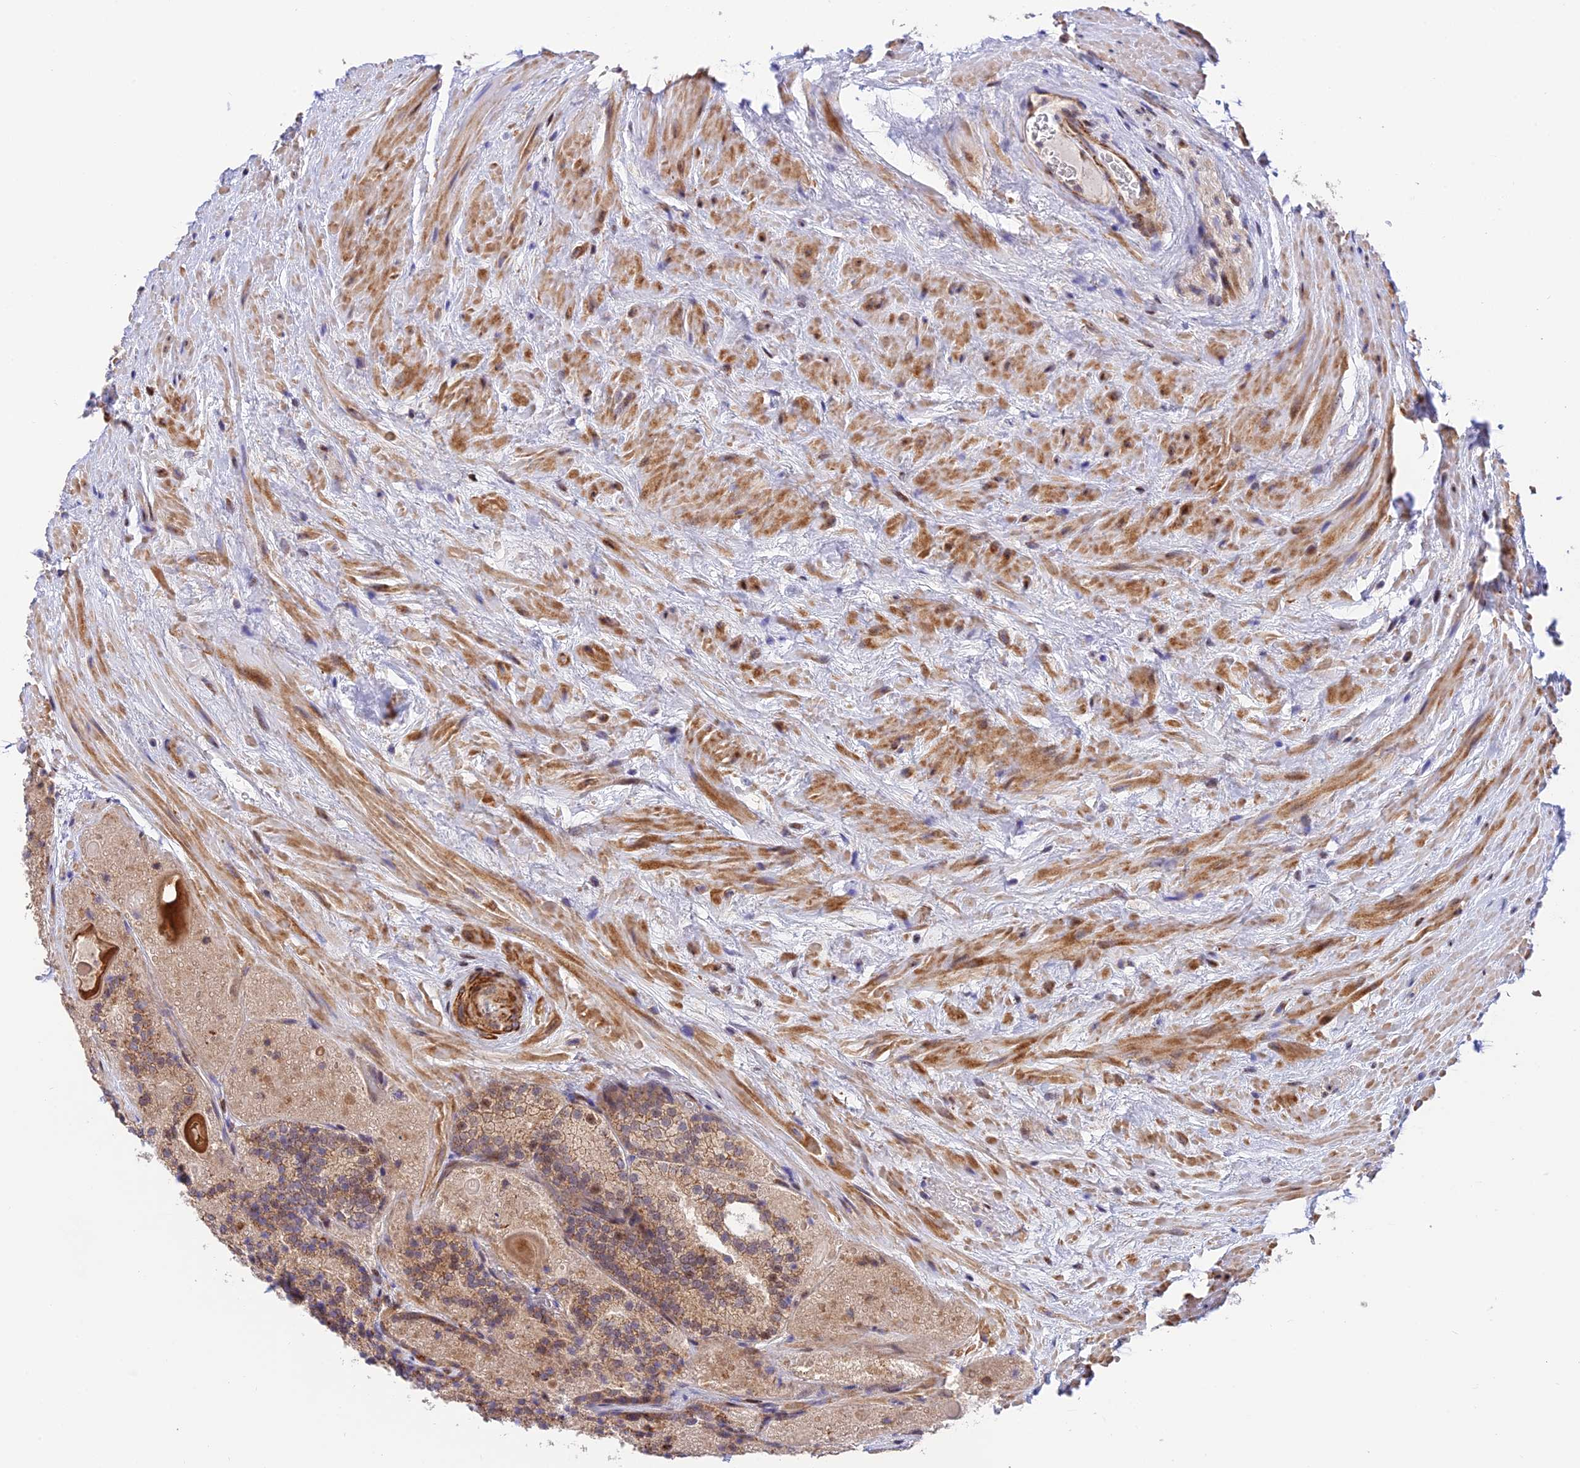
{"staining": {"intensity": "weak", "quantity": ">75%", "location": "cytoplasmic/membranous"}, "tissue": "prostate cancer", "cell_type": "Tumor cells", "image_type": "cancer", "snomed": [{"axis": "morphology", "description": "Adenocarcinoma, Low grade"}, {"axis": "topography", "description": "Prostate"}], "caption": "Weak cytoplasmic/membranous expression for a protein is present in approximately >75% of tumor cells of prostate cancer (low-grade adenocarcinoma) using immunohistochemistry (IHC).", "gene": "ZNF584", "patient": {"sex": "male", "age": 74}}